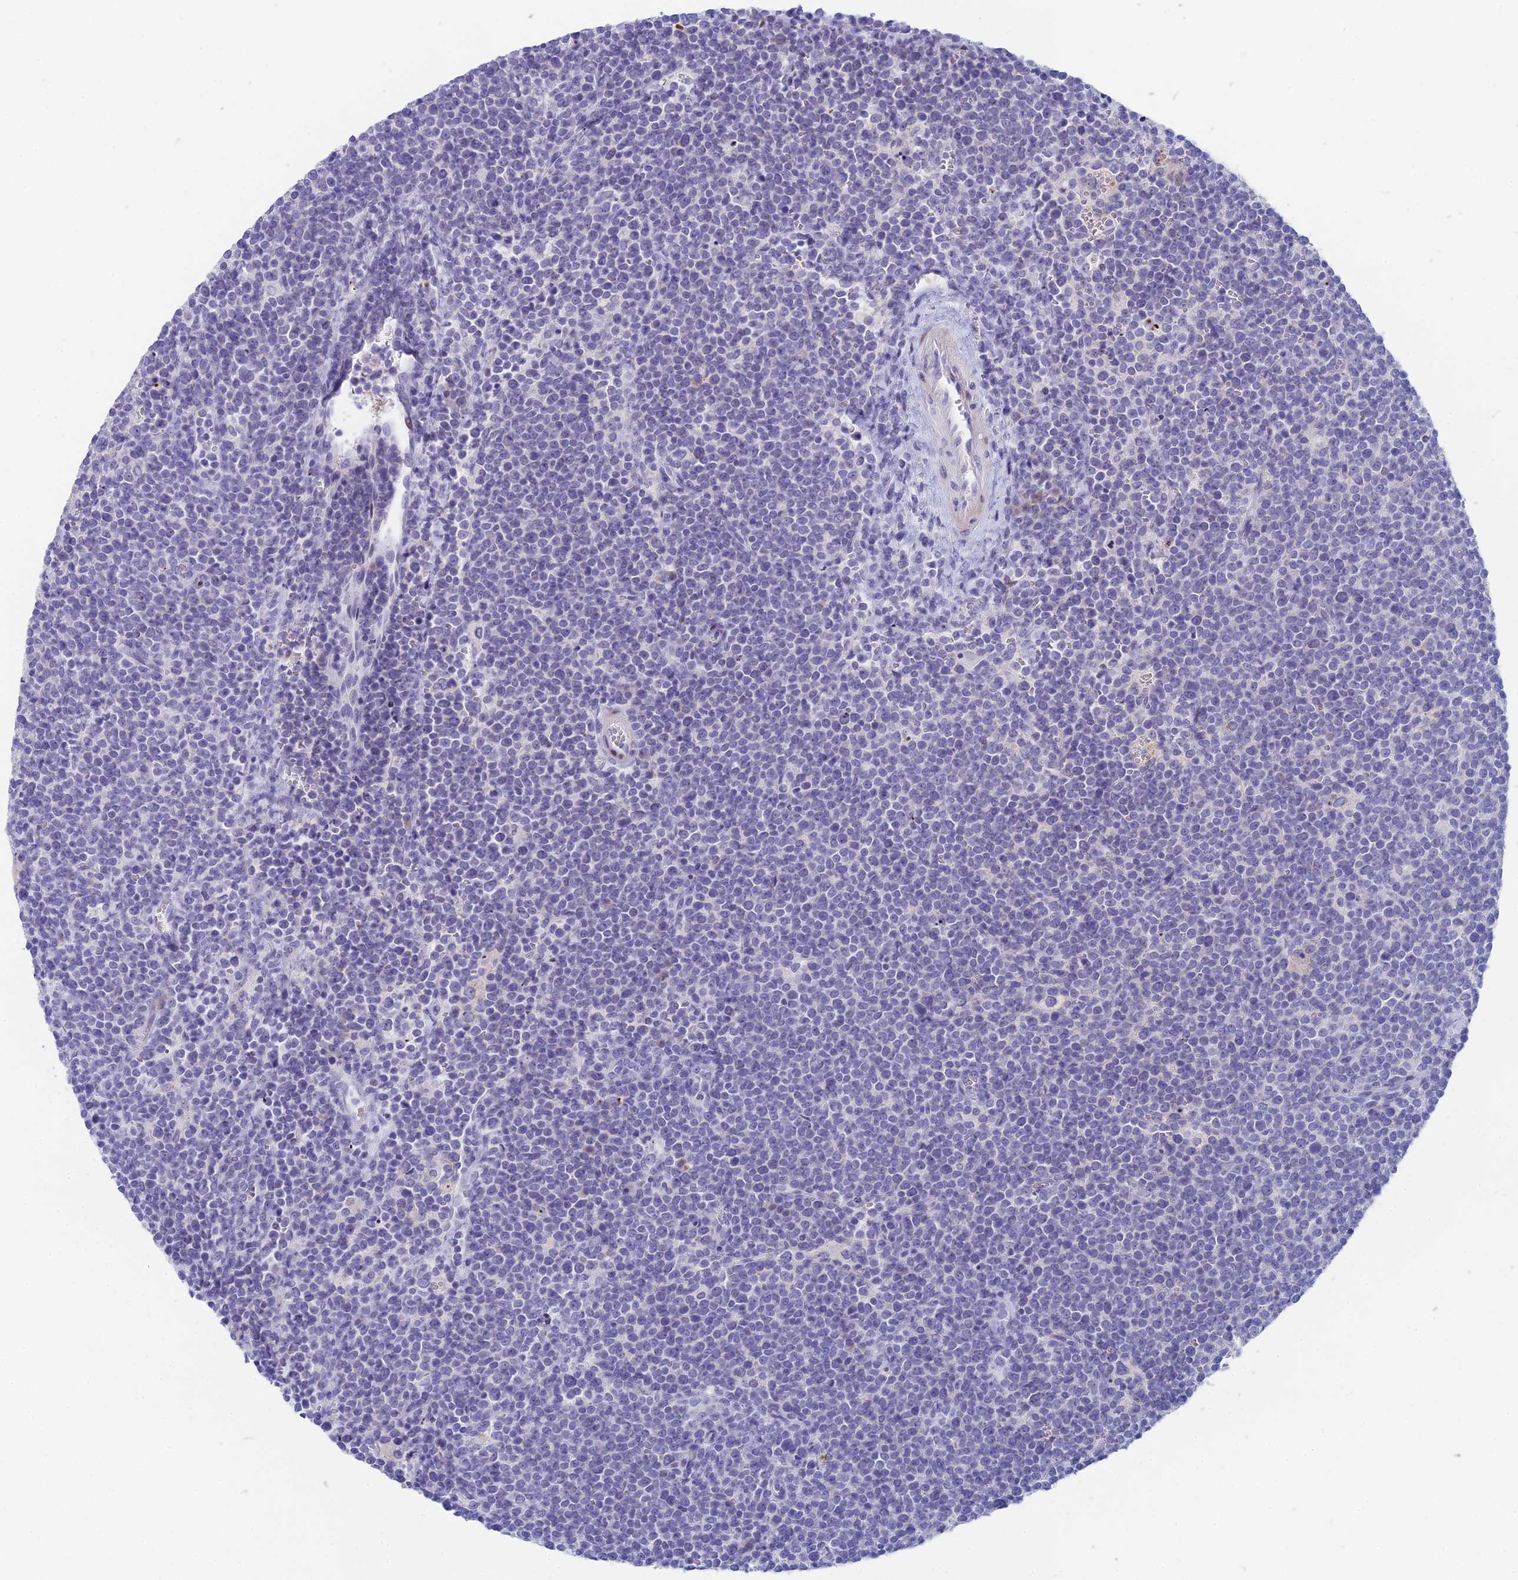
{"staining": {"intensity": "negative", "quantity": "none", "location": "none"}, "tissue": "lymphoma", "cell_type": "Tumor cells", "image_type": "cancer", "snomed": [{"axis": "morphology", "description": "Malignant lymphoma, non-Hodgkin's type, High grade"}, {"axis": "topography", "description": "Lymph node"}], "caption": "A histopathology image of human lymphoma is negative for staining in tumor cells.", "gene": "REXO5", "patient": {"sex": "male", "age": 61}}